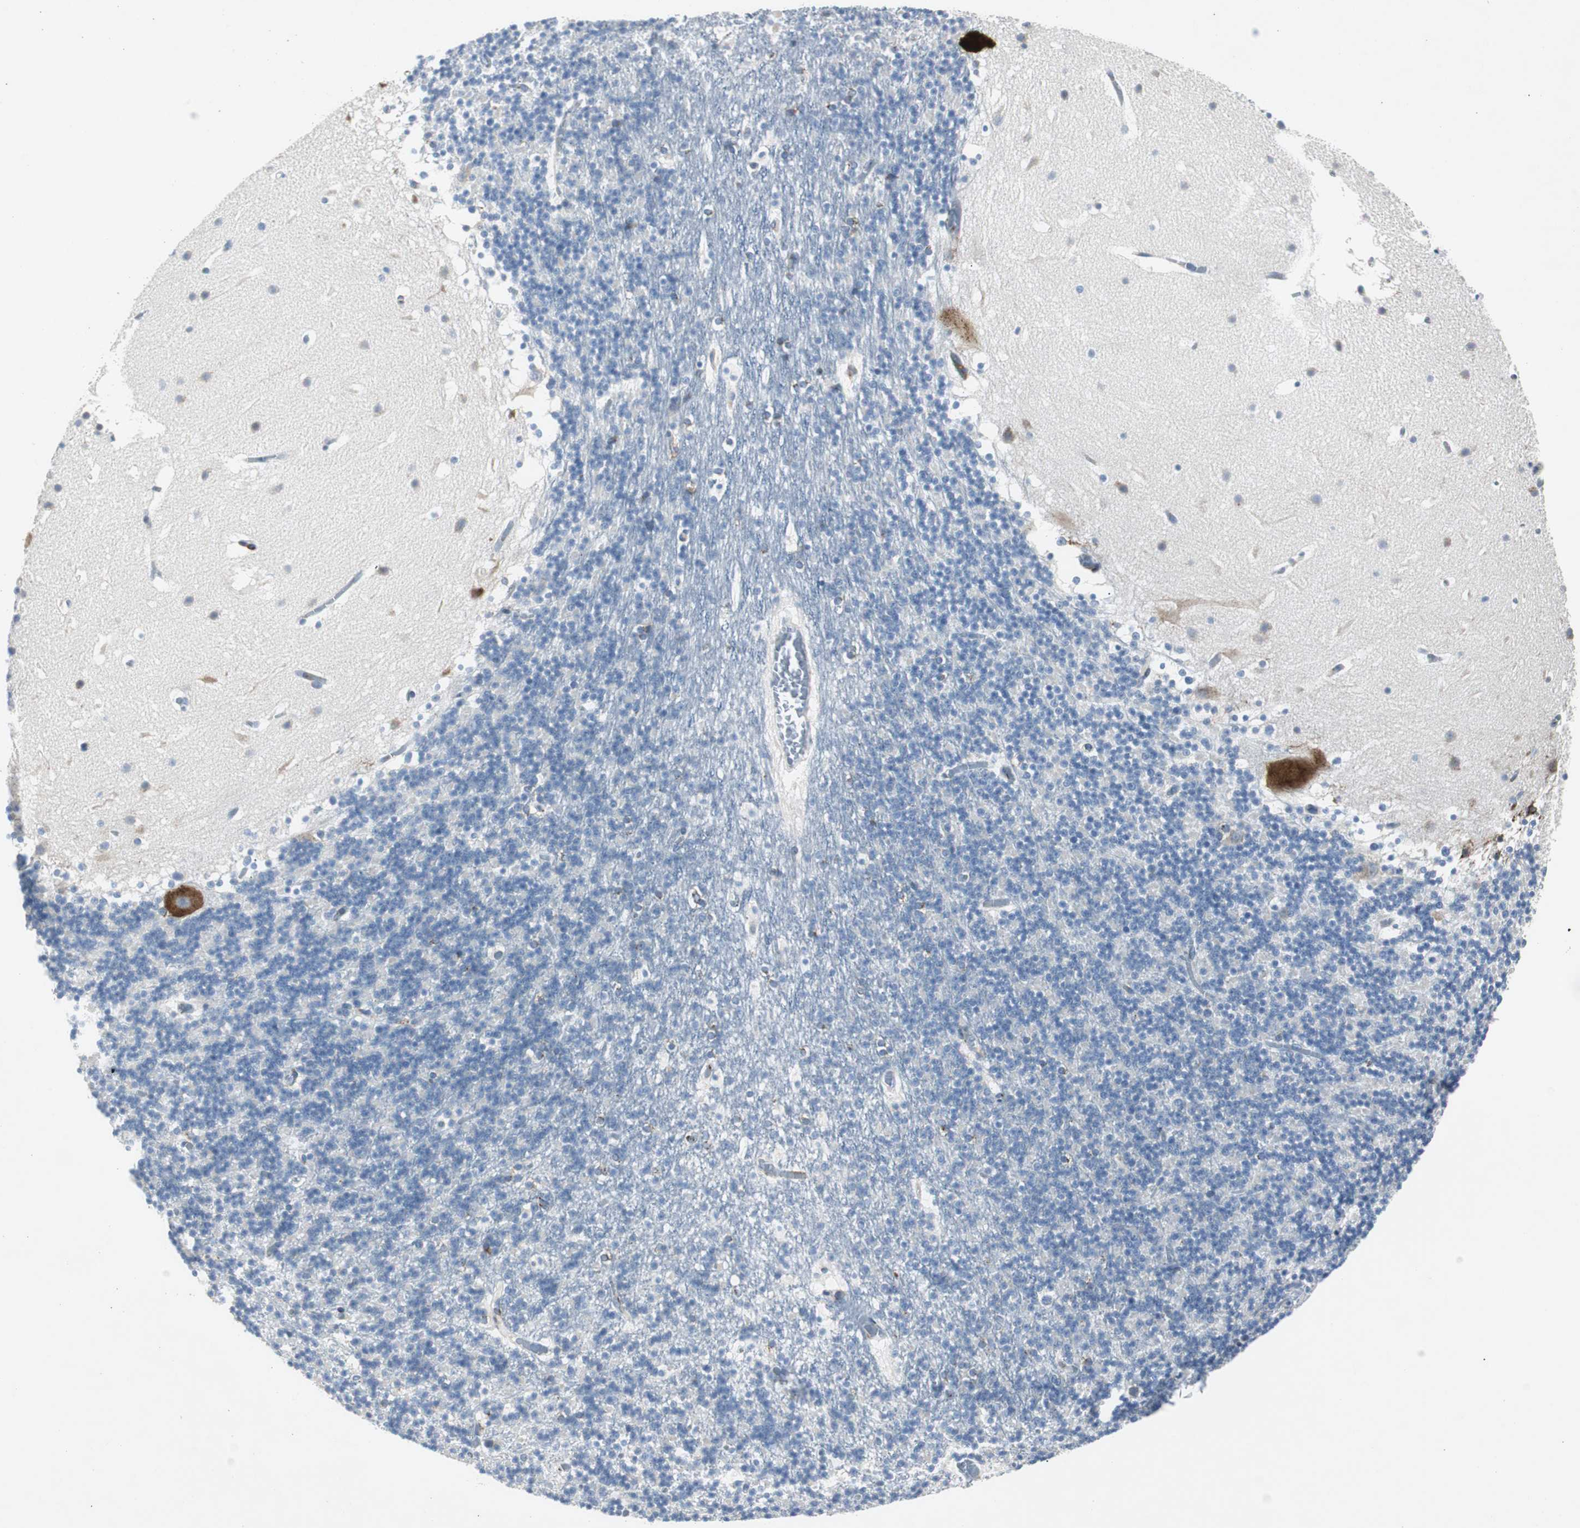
{"staining": {"intensity": "negative", "quantity": "none", "location": "none"}, "tissue": "cerebellum", "cell_type": "Cells in granular layer", "image_type": "normal", "snomed": [{"axis": "morphology", "description": "Normal tissue, NOS"}, {"axis": "topography", "description": "Cerebellum"}], "caption": "IHC photomicrograph of benign cerebellum: human cerebellum stained with DAB shows no significant protein staining in cells in granular layer. (IHC, brightfield microscopy, high magnification).", "gene": "BBC3", "patient": {"sex": "male", "age": 45}}